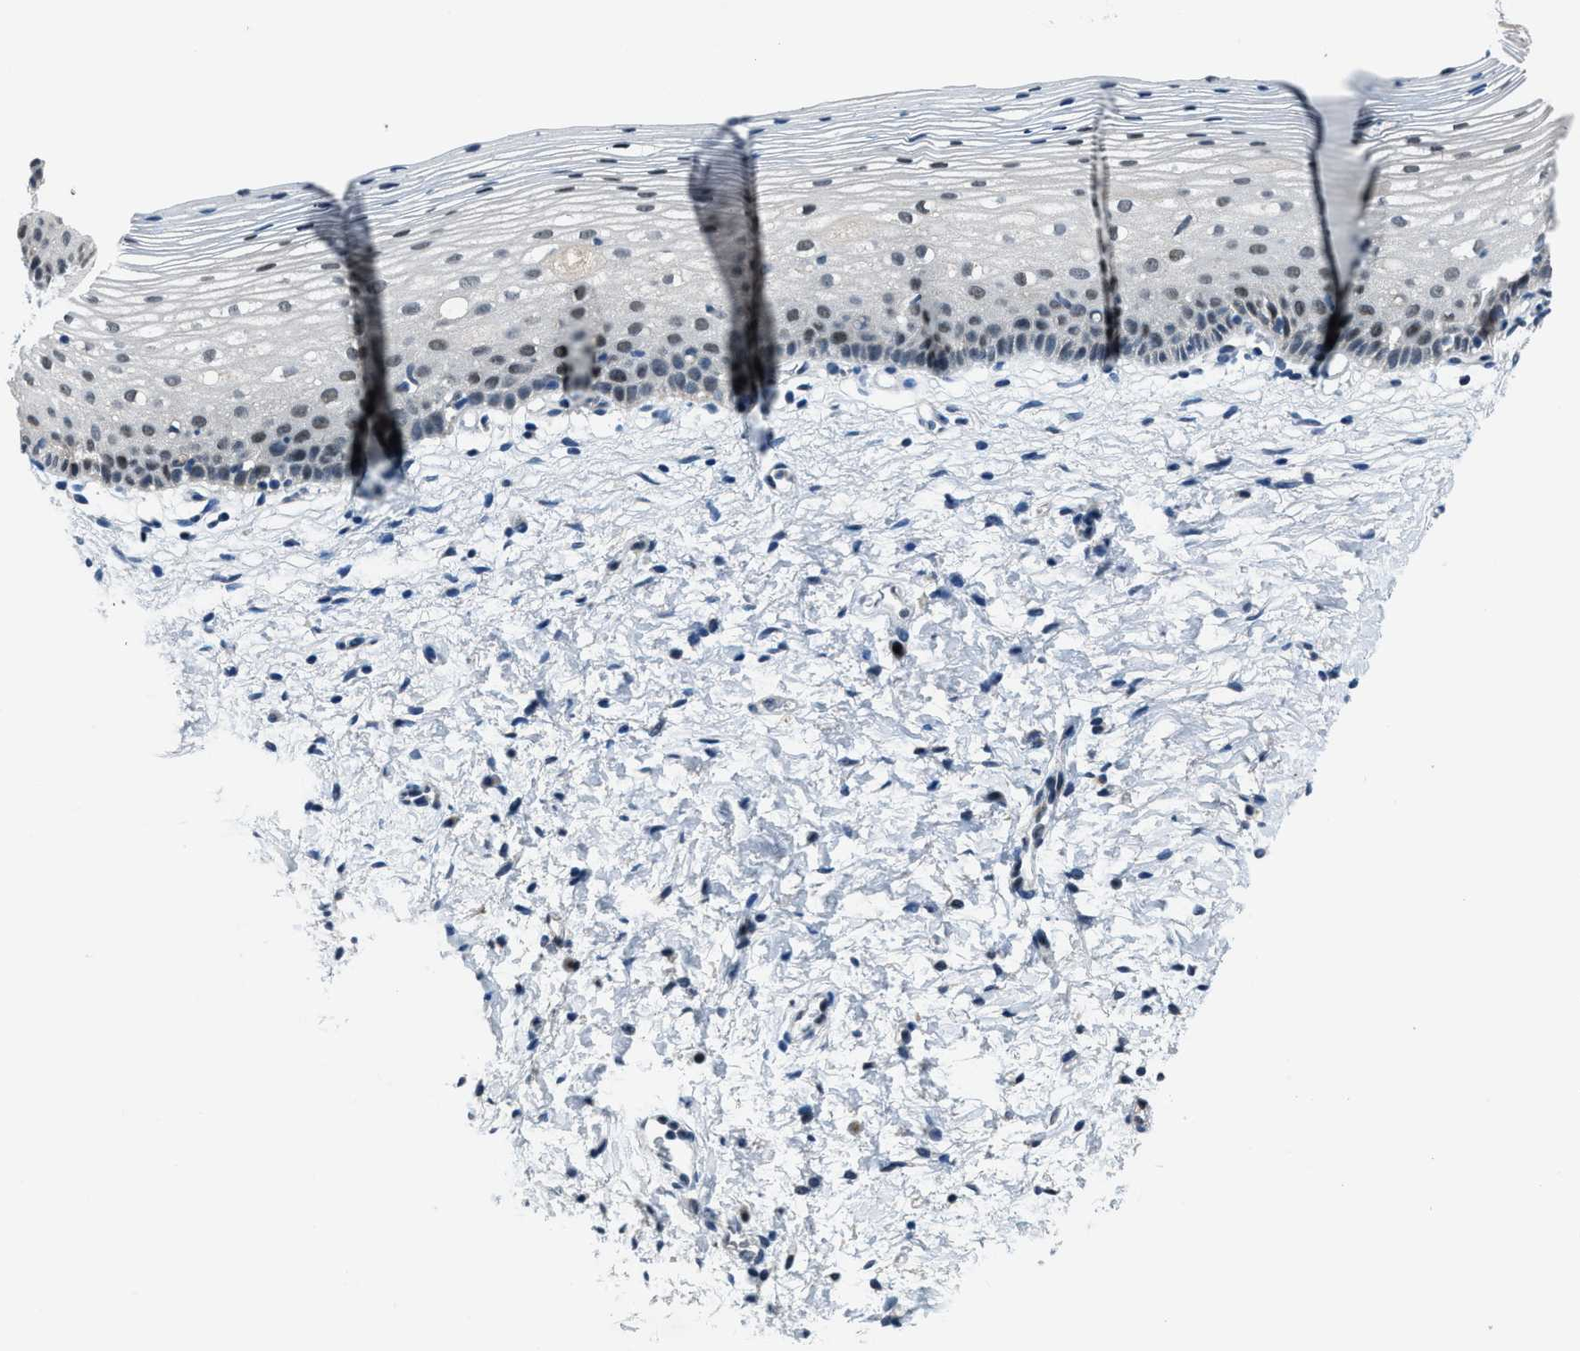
{"staining": {"intensity": "negative", "quantity": "none", "location": "none"}, "tissue": "cervix", "cell_type": "Glandular cells", "image_type": "normal", "snomed": [{"axis": "morphology", "description": "Normal tissue, NOS"}, {"axis": "topography", "description": "Cervix"}], "caption": "Glandular cells show no significant protein positivity in normal cervix. The staining is performed using DAB brown chromogen with nuclei counter-stained in using hematoxylin.", "gene": "DUSP19", "patient": {"sex": "female", "age": 72}}